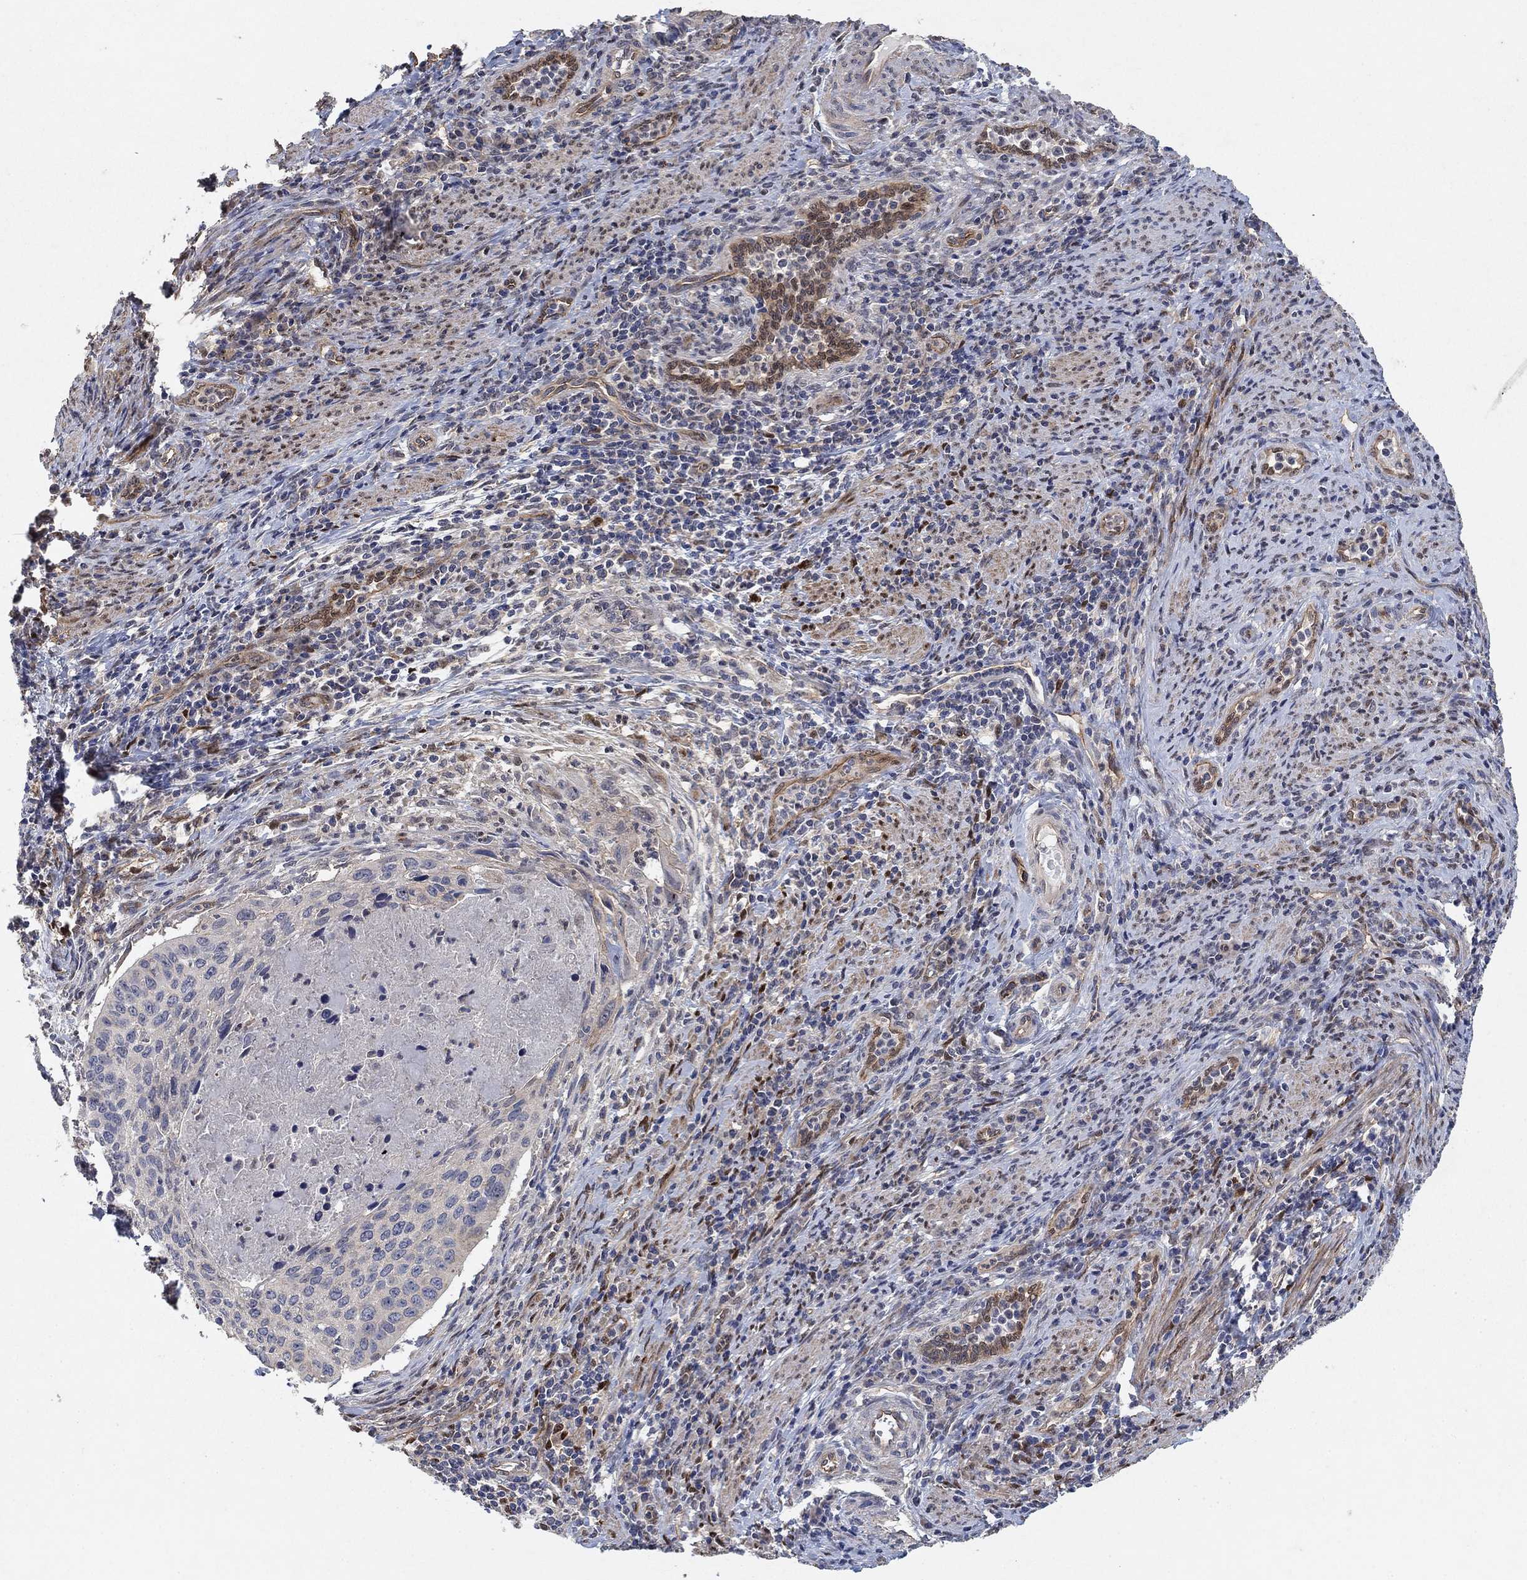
{"staining": {"intensity": "weak", "quantity": "<25%", "location": "cytoplasmic/membranous"}, "tissue": "cervical cancer", "cell_type": "Tumor cells", "image_type": "cancer", "snomed": [{"axis": "morphology", "description": "Squamous cell carcinoma, NOS"}, {"axis": "topography", "description": "Cervix"}], "caption": "Immunohistochemistry histopathology image of neoplastic tissue: human squamous cell carcinoma (cervical) stained with DAB (3,3'-diaminobenzidine) displays no significant protein expression in tumor cells.", "gene": "MCUR1", "patient": {"sex": "female", "age": 26}}